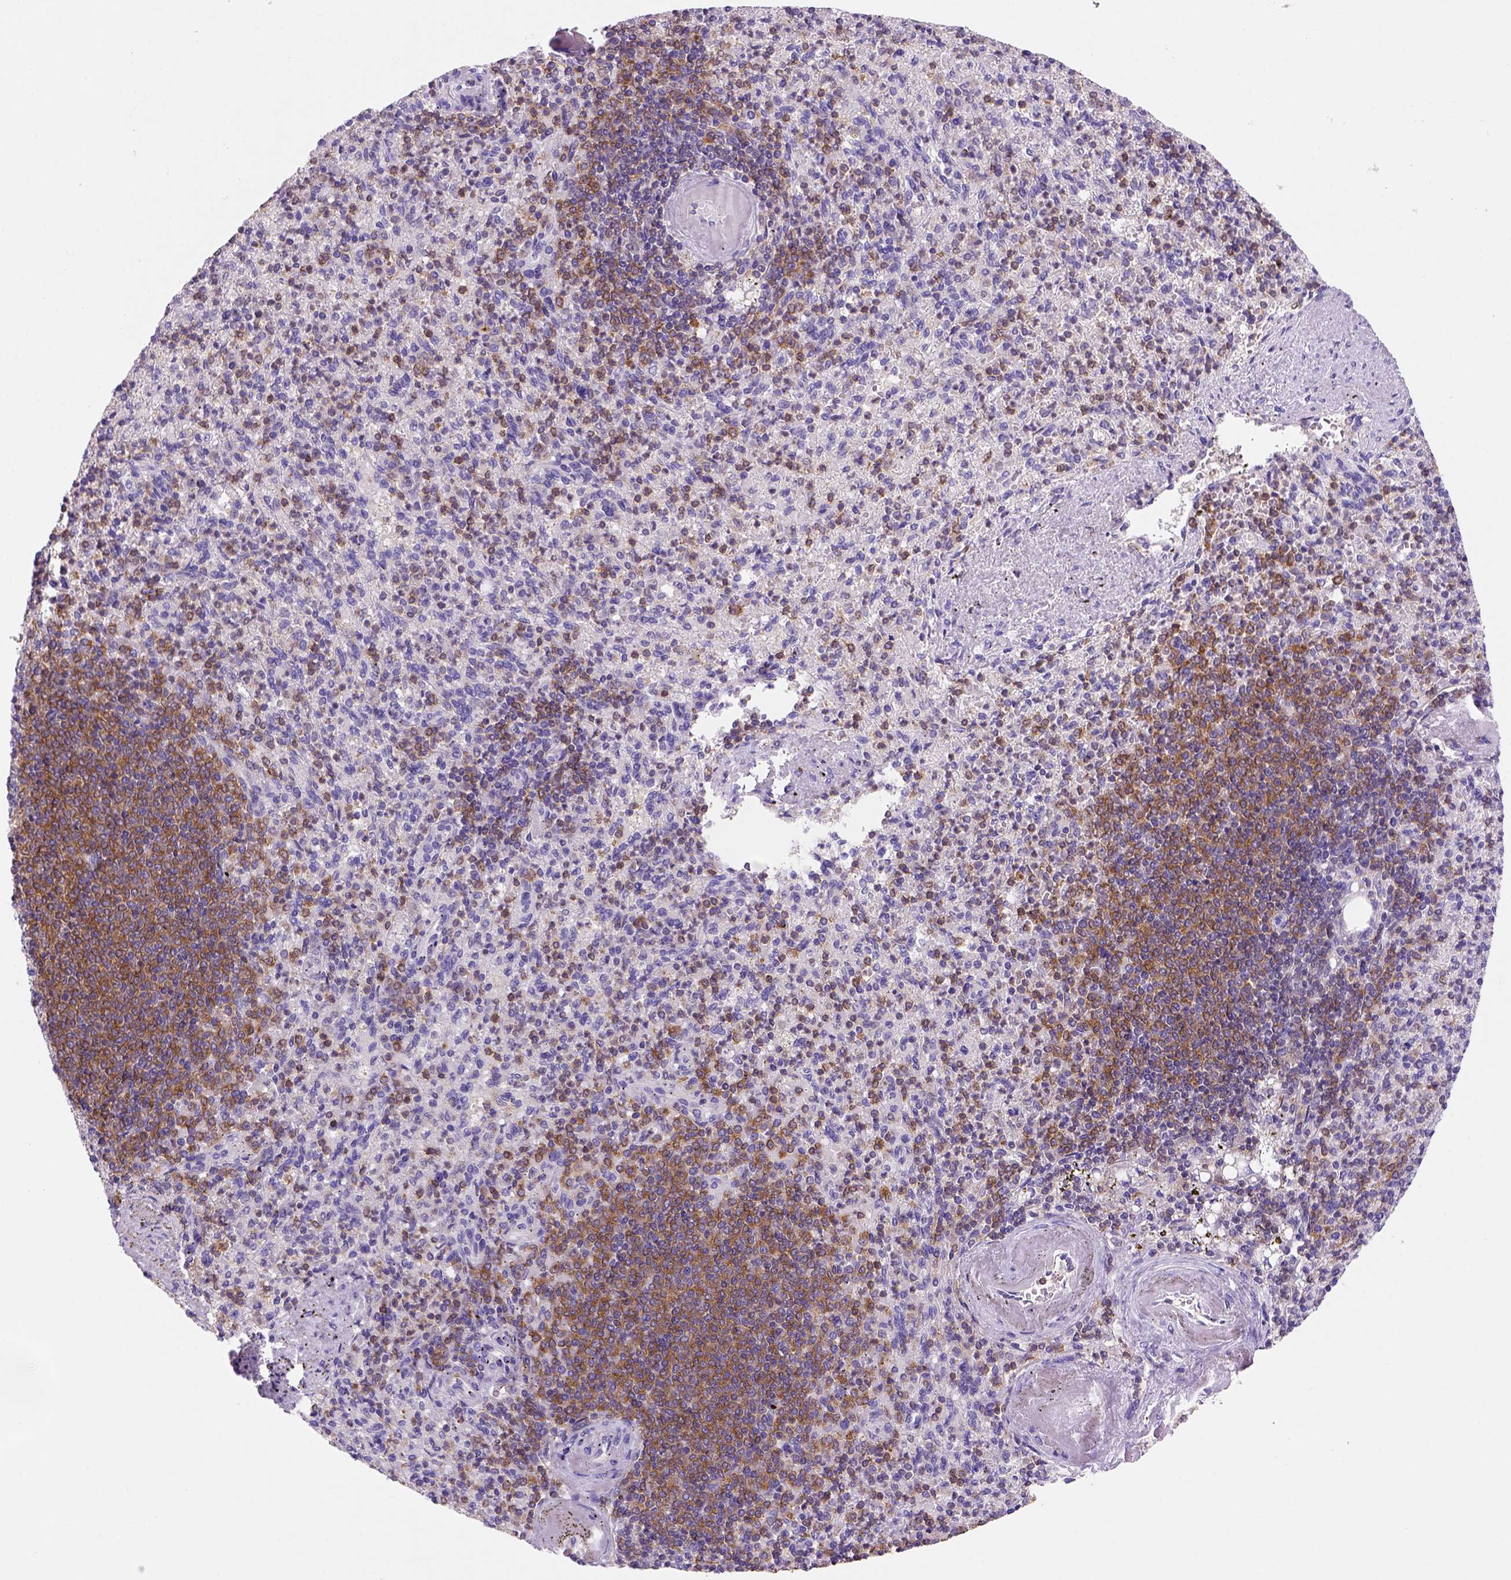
{"staining": {"intensity": "strong", "quantity": "25%-75%", "location": "cytoplasmic/membranous"}, "tissue": "spleen", "cell_type": "Cells in red pulp", "image_type": "normal", "snomed": [{"axis": "morphology", "description": "Normal tissue, NOS"}, {"axis": "topography", "description": "Spleen"}], "caption": "Benign spleen was stained to show a protein in brown. There is high levels of strong cytoplasmic/membranous staining in about 25%-75% of cells in red pulp. Using DAB (3,3'-diaminobenzidine) (brown) and hematoxylin (blue) stains, captured at high magnification using brightfield microscopy.", "gene": "INPP5D", "patient": {"sex": "female", "age": 74}}